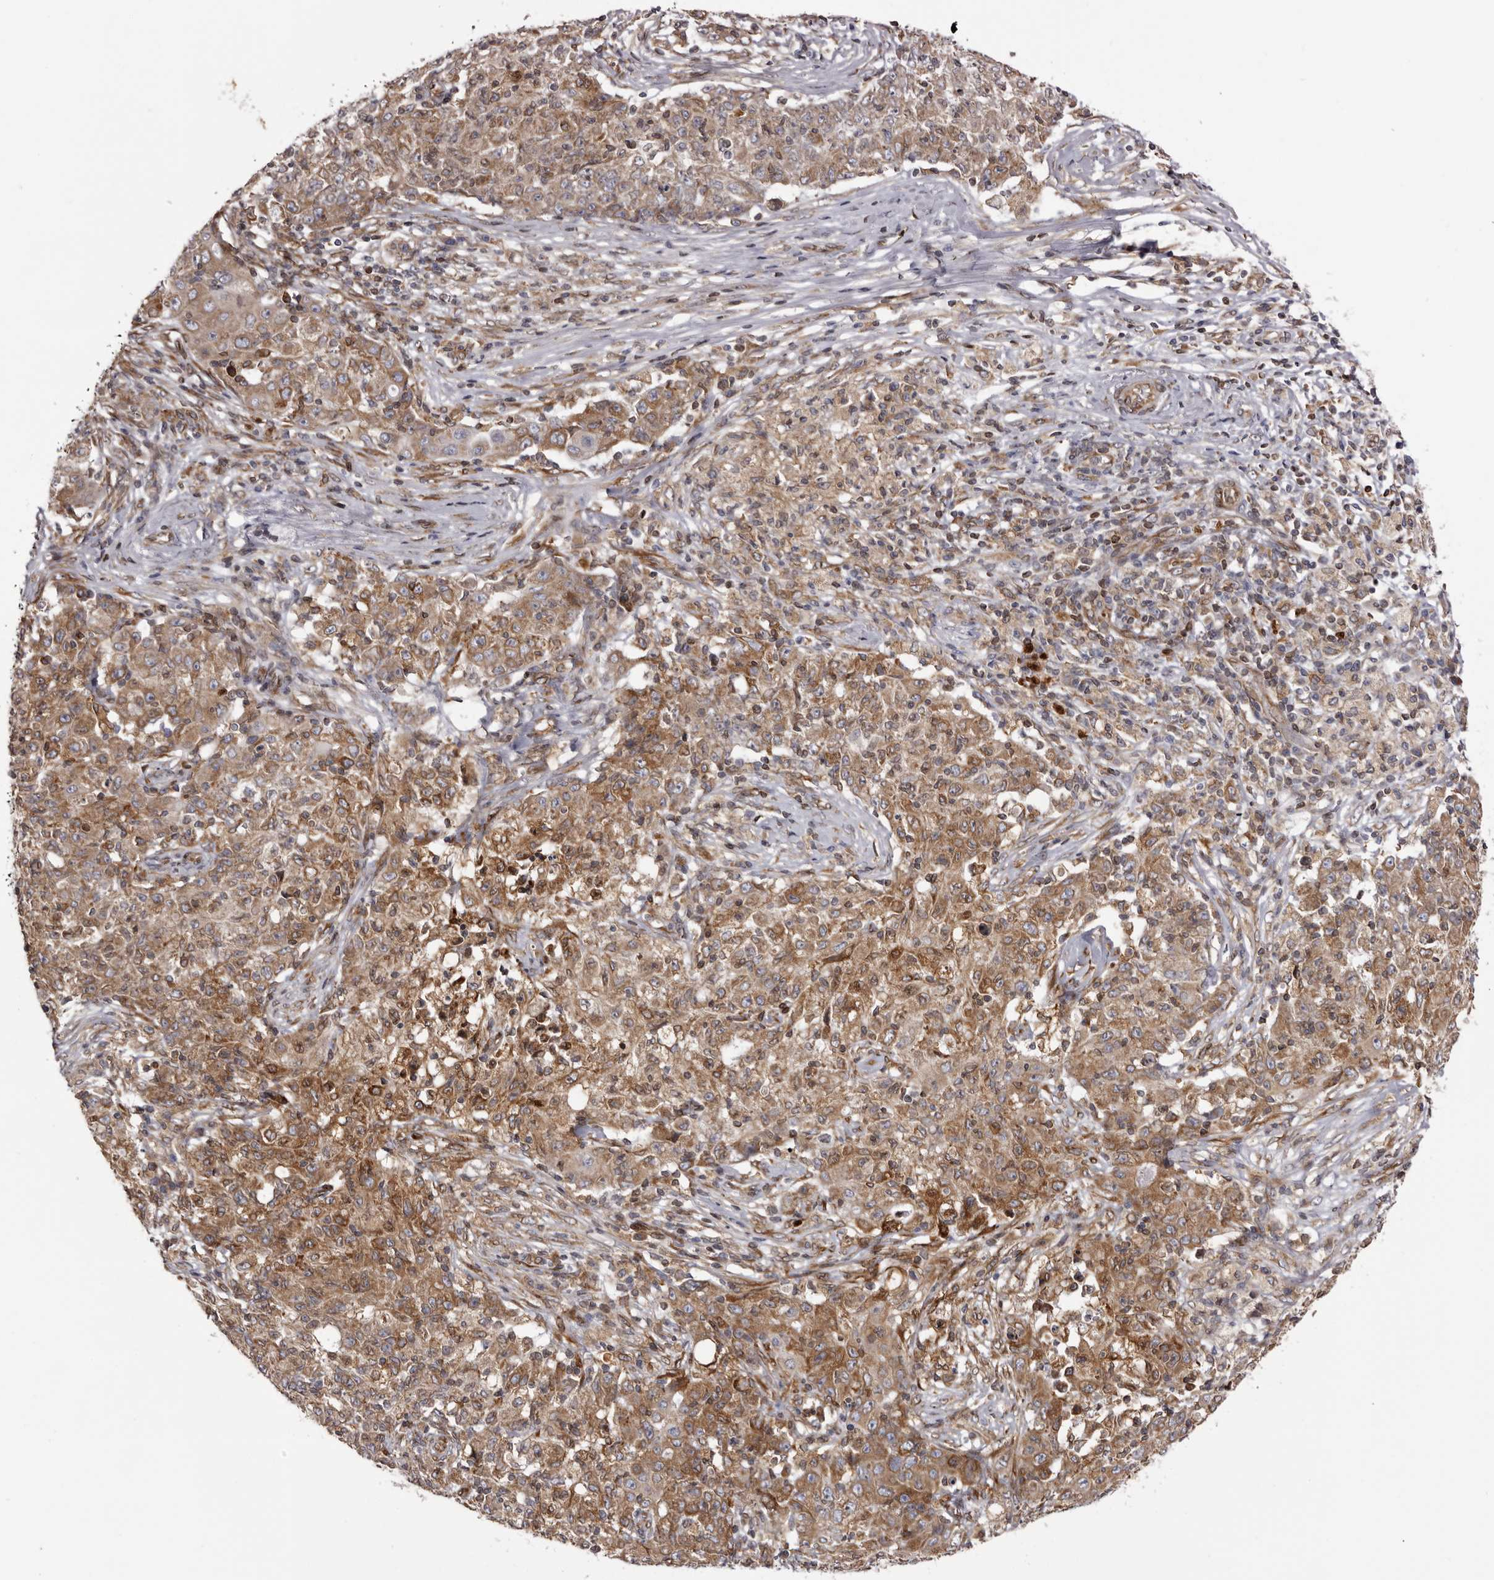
{"staining": {"intensity": "moderate", "quantity": ">75%", "location": "cytoplasmic/membranous"}, "tissue": "ovarian cancer", "cell_type": "Tumor cells", "image_type": "cancer", "snomed": [{"axis": "morphology", "description": "Carcinoma, endometroid"}, {"axis": "topography", "description": "Ovary"}], "caption": "DAB (3,3'-diaminobenzidine) immunohistochemical staining of human ovarian endometroid carcinoma shows moderate cytoplasmic/membranous protein staining in approximately >75% of tumor cells.", "gene": "C4orf3", "patient": {"sex": "female", "age": 42}}